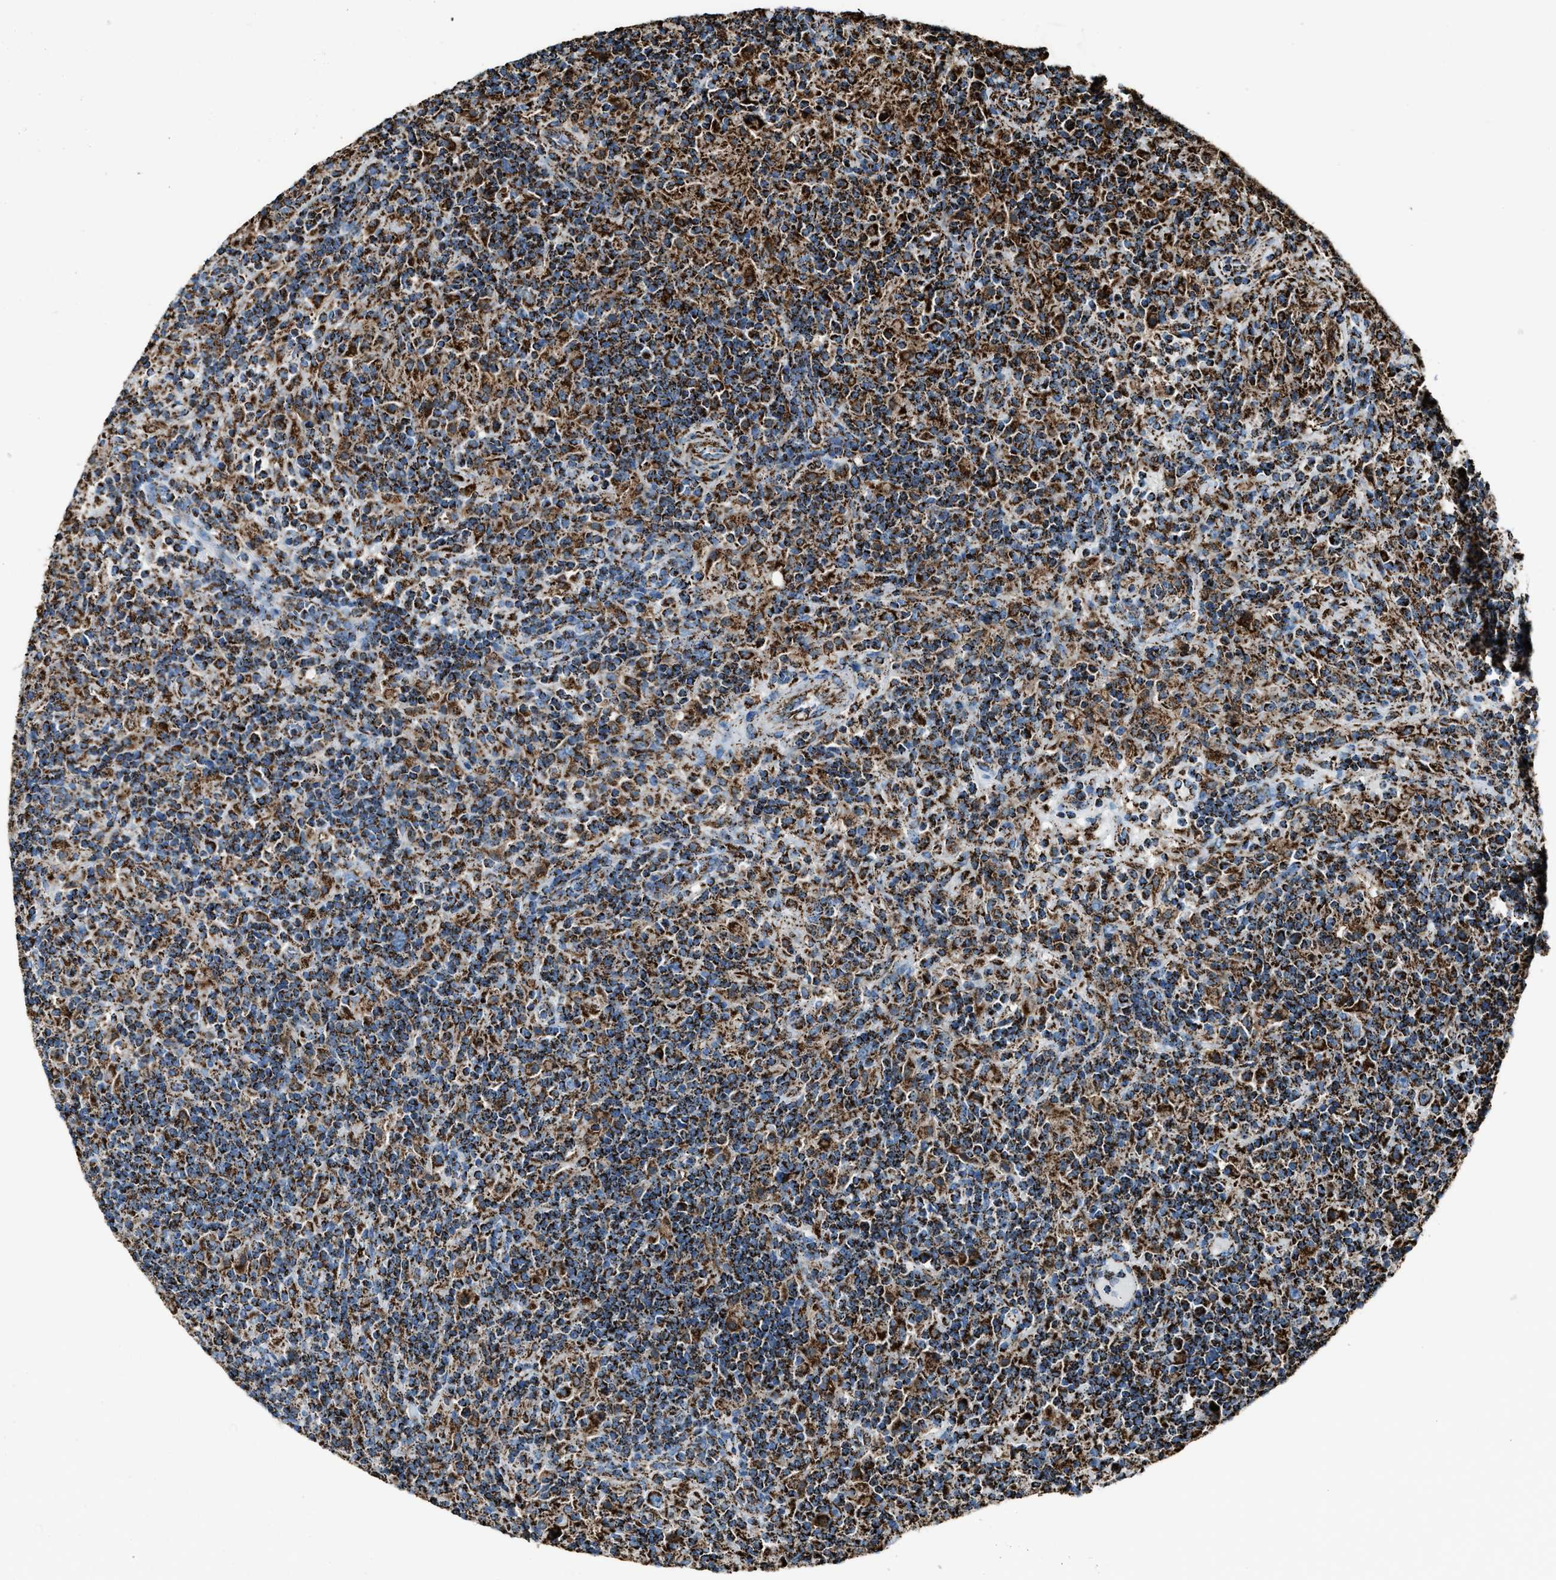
{"staining": {"intensity": "strong", "quantity": ">75%", "location": "cytoplasmic/membranous"}, "tissue": "lymphoma", "cell_type": "Tumor cells", "image_type": "cancer", "snomed": [{"axis": "morphology", "description": "Hodgkin's disease, NOS"}, {"axis": "topography", "description": "Lymph node"}], "caption": "The immunohistochemical stain labels strong cytoplasmic/membranous positivity in tumor cells of Hodgkin's disease tissue.", "gene": "MDH2", "patient": {"sex": "male", "age": 70}}